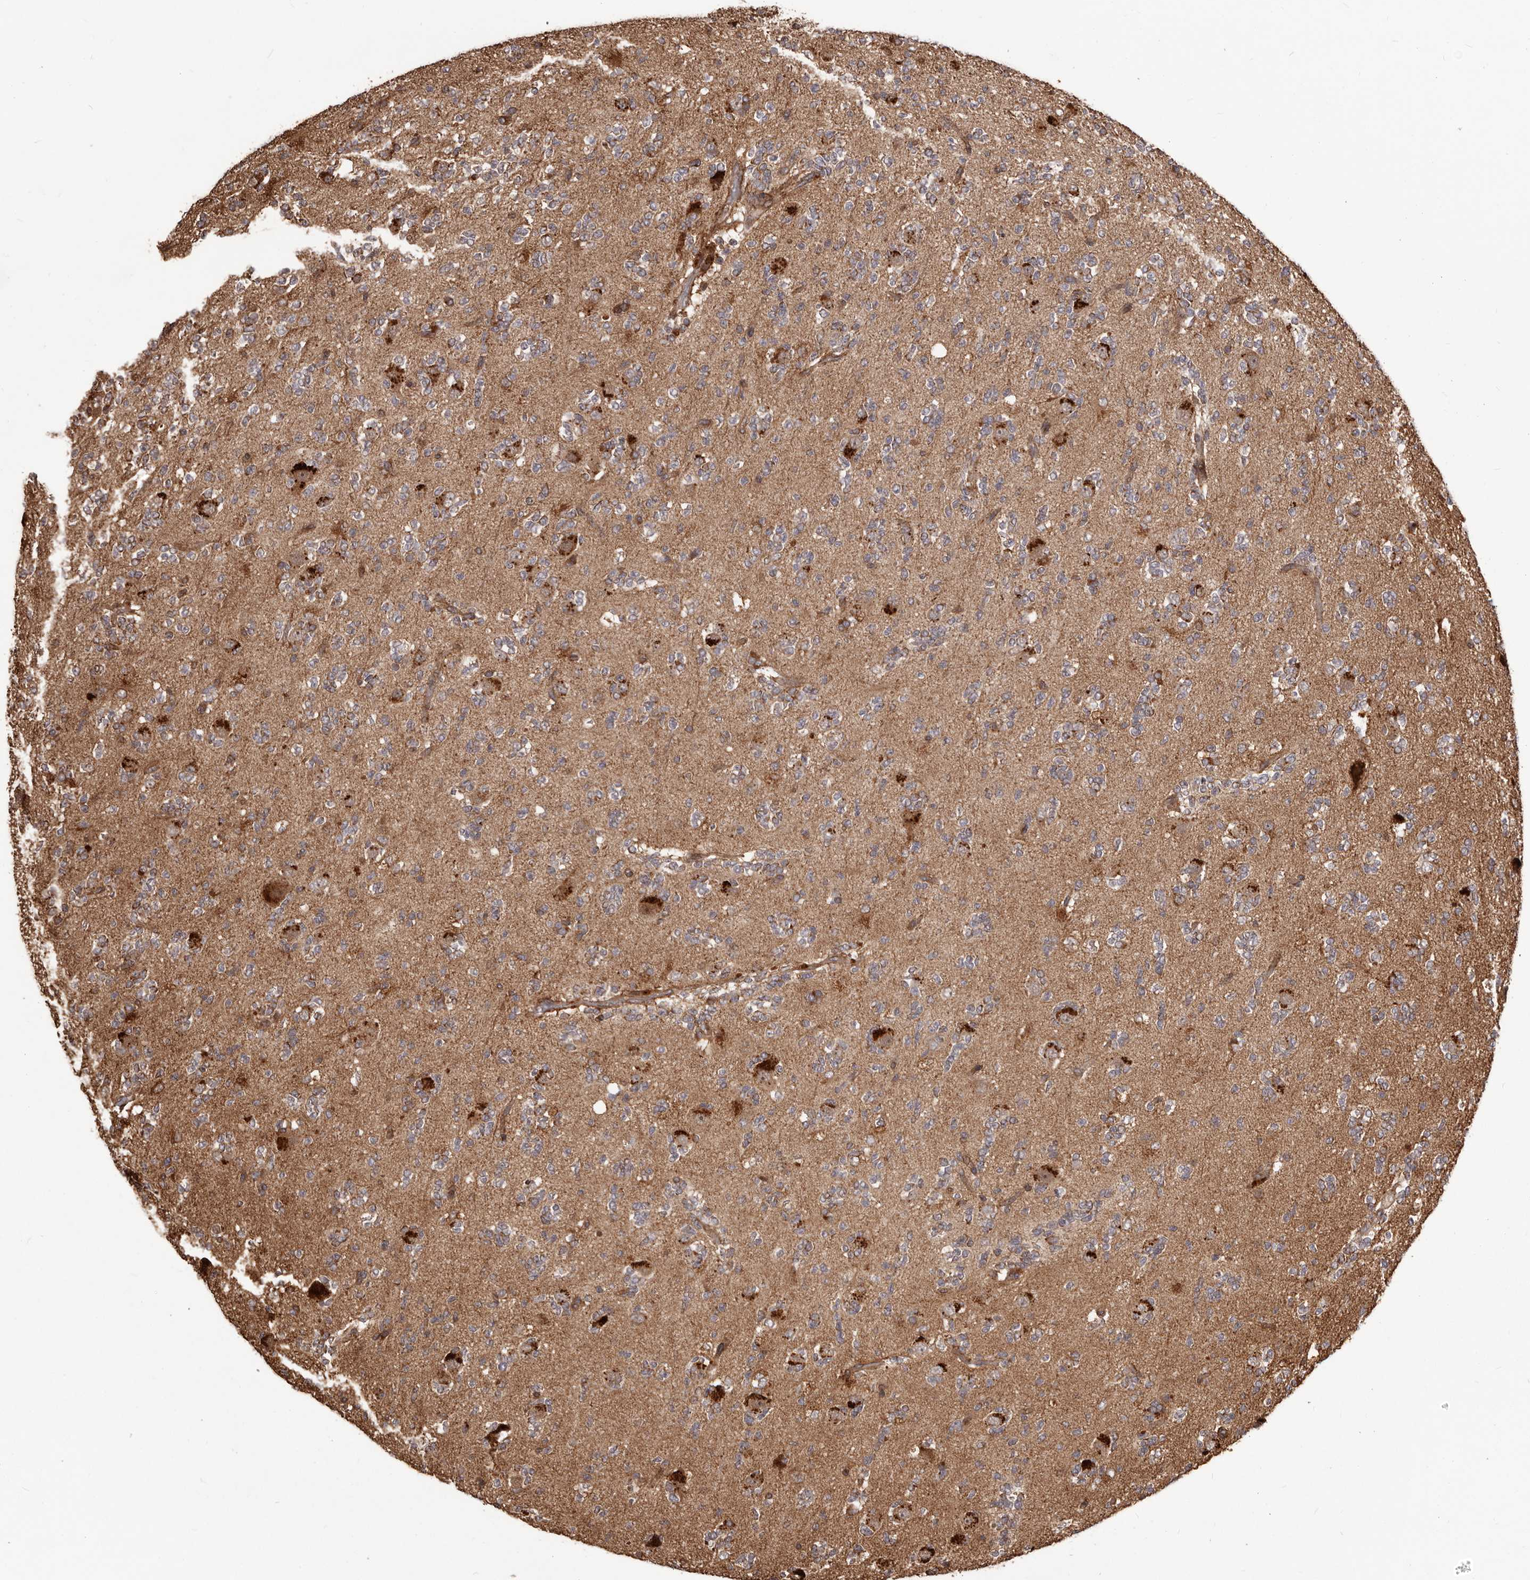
{"staining": {"intensity": "weak", "quantity": "<25%", "location": "cytoplasmic/membranous"}, "tissue": "glioma", "cell_type": "Tumor cells", "image_type": "cancer", "snomed": [{"axis": "morphology", "description": "Glioma, malignant, High grade"}, {"axis": "topography", "description": "Brain"}], "caption": "A high-resolution image shows IHC staining of malignant glioma (high-grade), which demonstrates no significant staining in tumor cells. (DAB (3,3'-diaminobenzidine) immunohistochemistry (IHC) with hematoxylin counter stain).", "gene": "MTO1", "patient": {"sex": "female", "age": 62}}